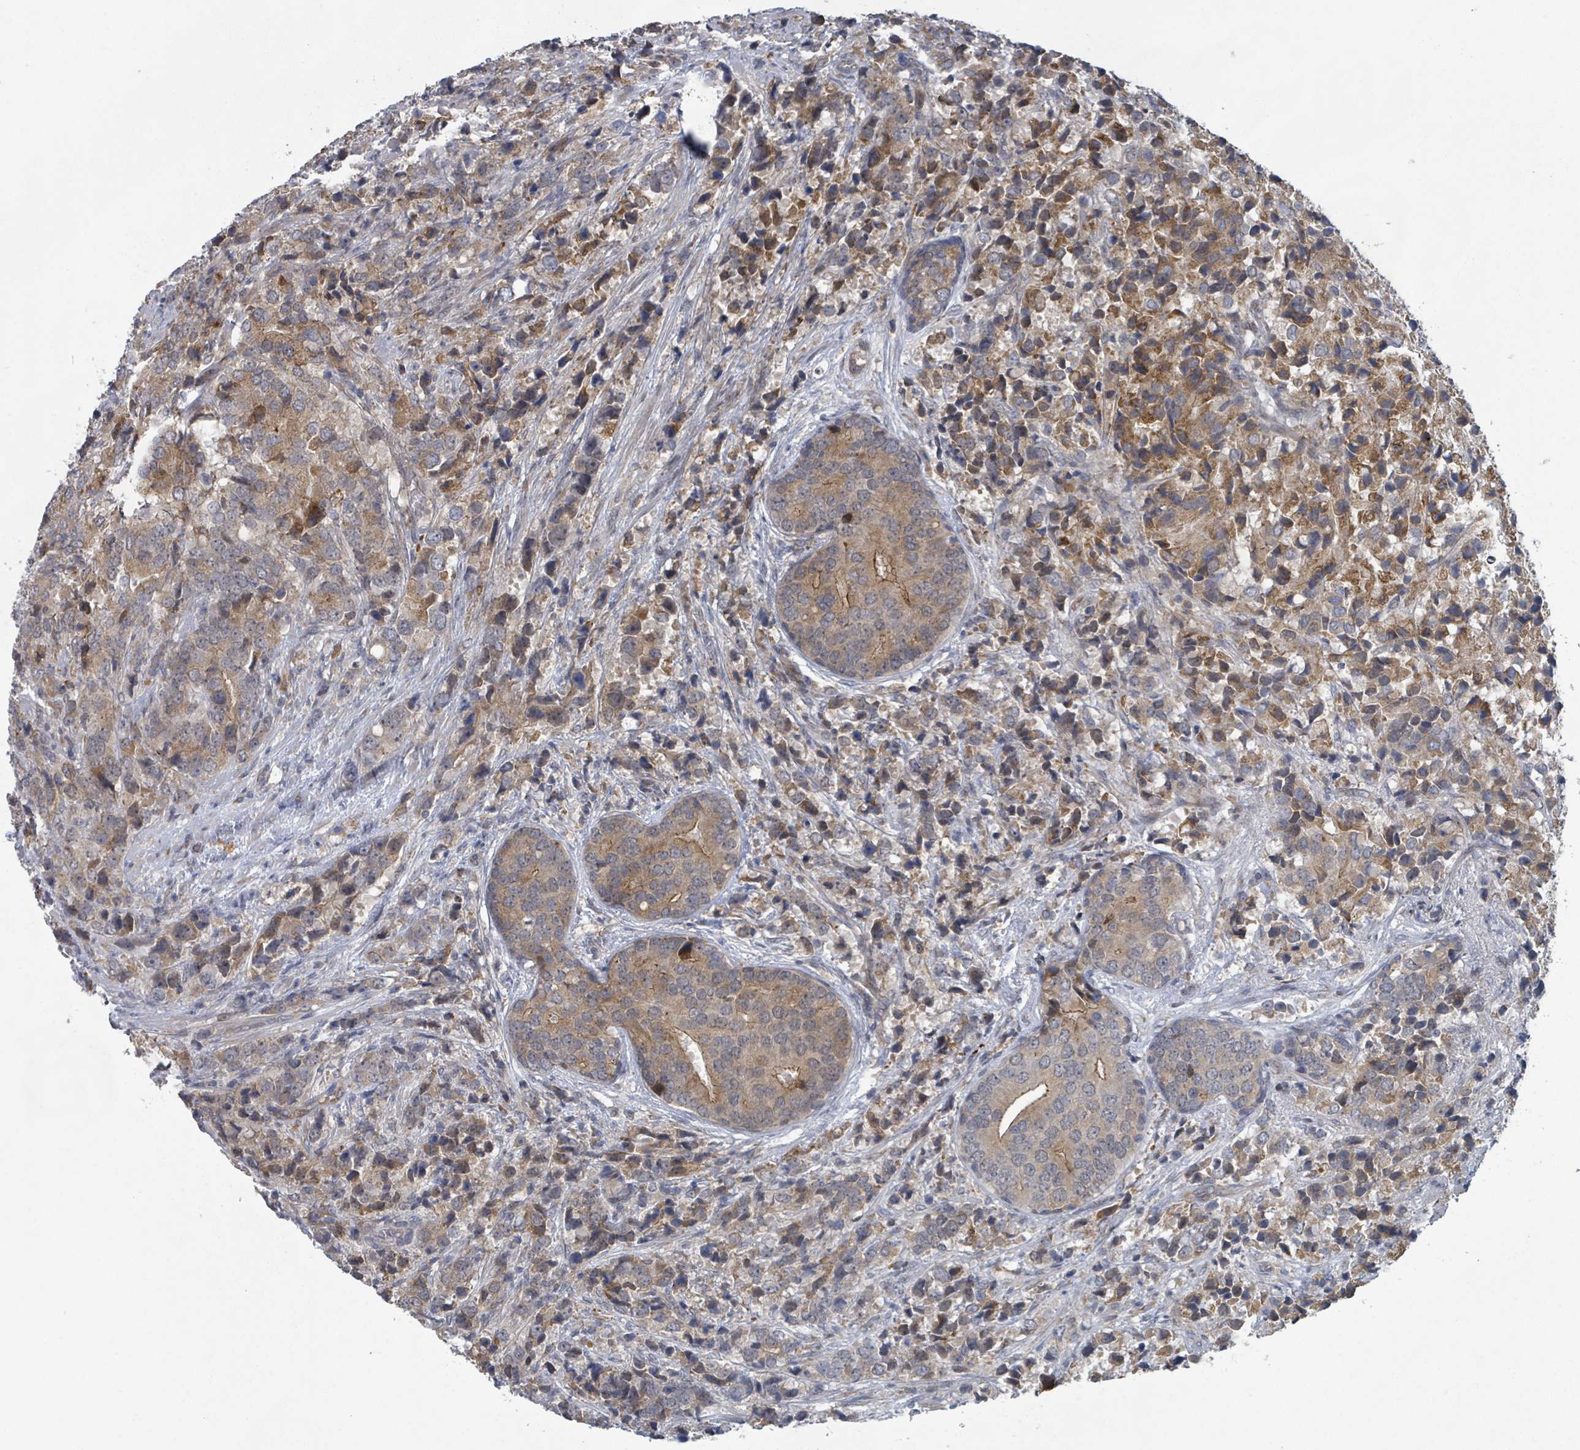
{"staining": {"intensity": "moderate", "quantity": ">75%", "location": "cytoplasmic/membranous"}, "tissue": "prostate cancer", "cell_type": "Tumor cells", "image_type": "cancer", "snomed": [{"axis": "morphology", "description": "Adenocarcinoma, High grade"}, {"axis": "topography", "description": "Prostate"}], "caption": "Adenocarcinoma (high-grade) (prostate) was stained to show a protein in brown. There is medium levels of moderate cytoplasmic/membranous staining in about >75% of tumor cells. The protein is shown in brown color, while the nuclei are stained blue.", "gene": "SHROOM2", "patient": {"sex": "male", "age": 62}}